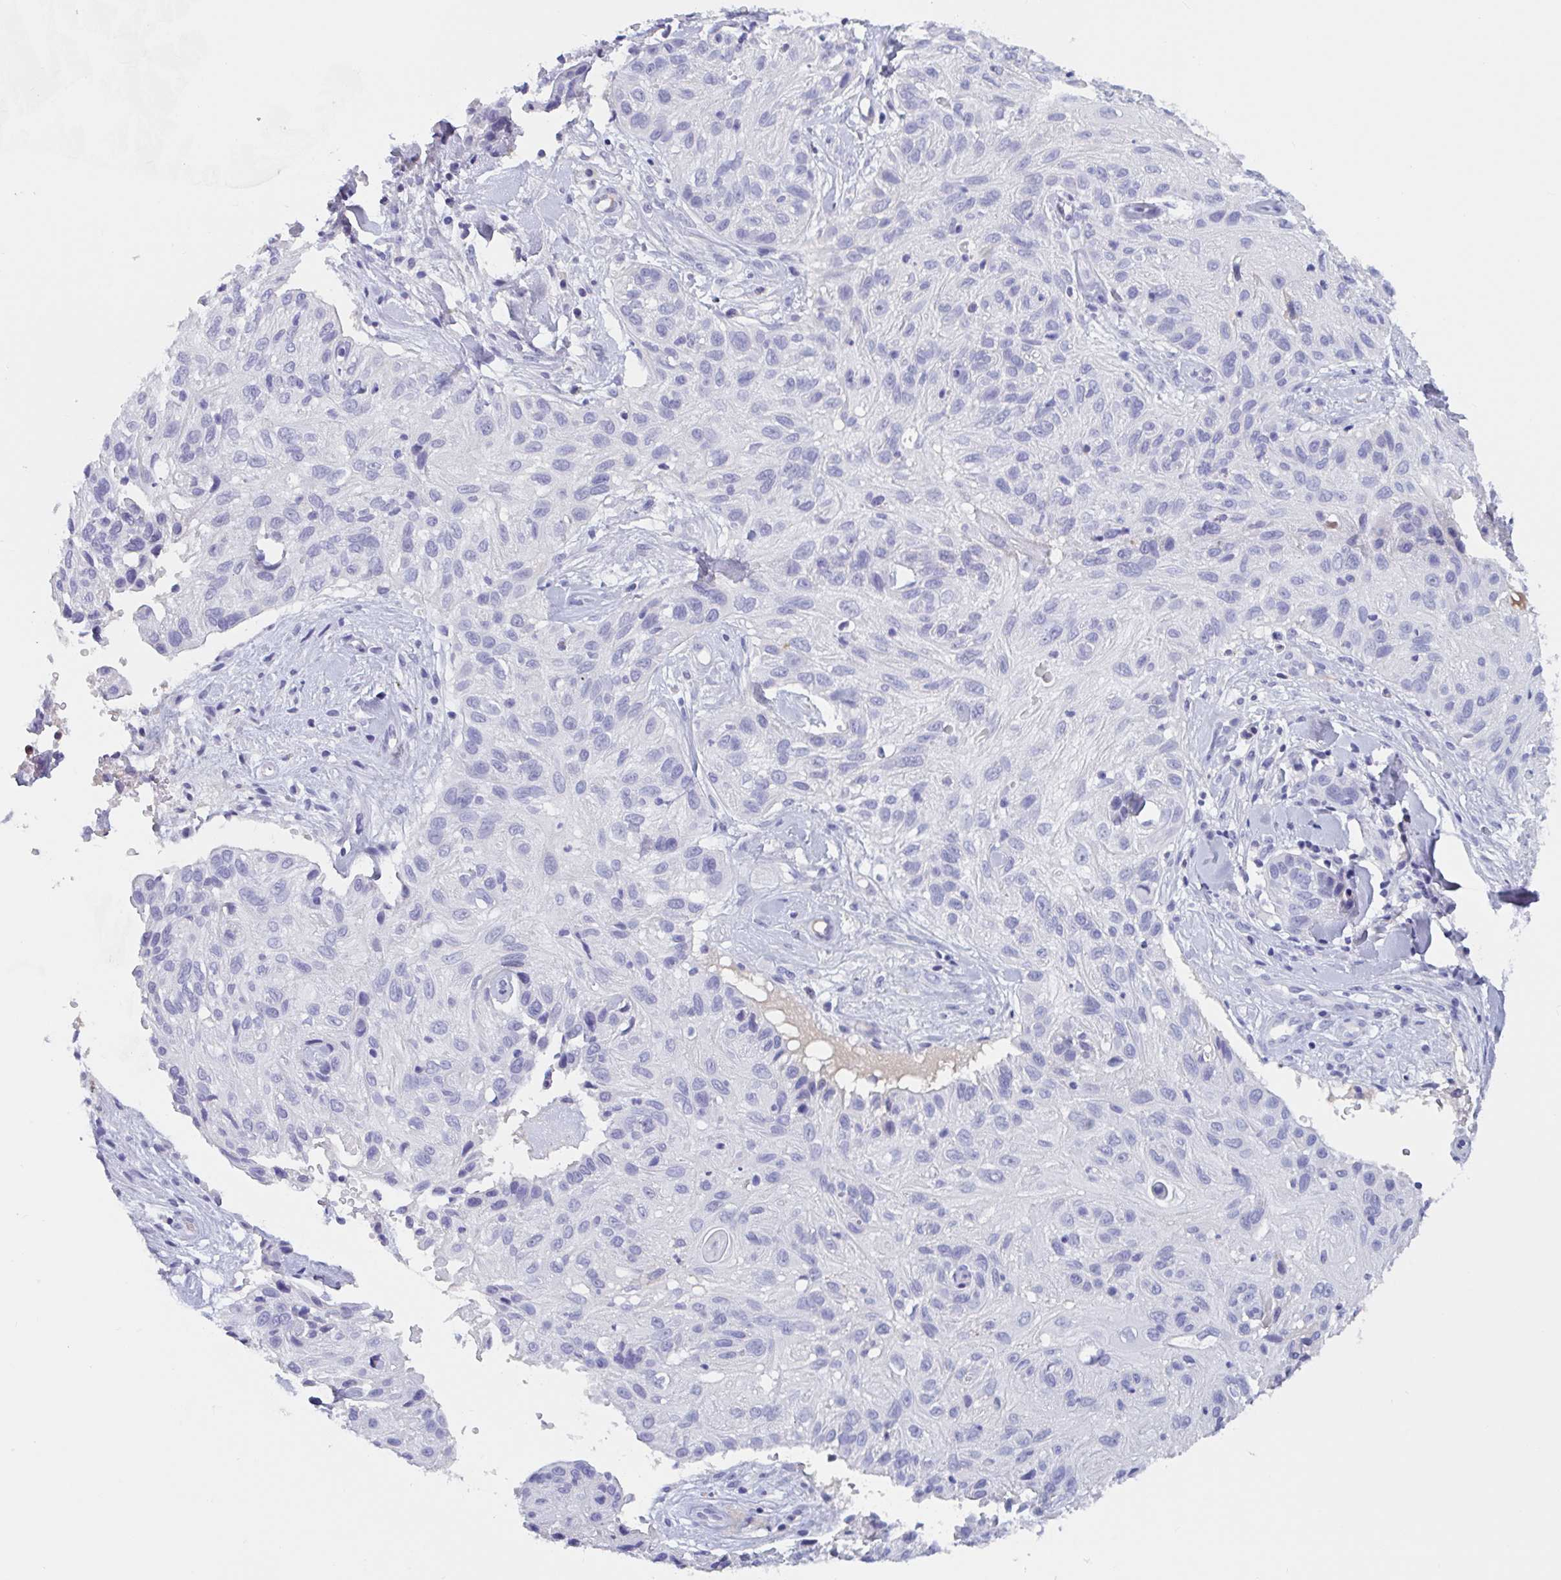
{"staining": {"intensity": "negative", "quantity": "none", "location": "none"}, "tissue": "skin cancer", "cell_type": "Tumor cells", "image_type": "cancer", "snomed": [{"axis": "morphology", "description": "Squamous cell carcinoma, NOS"}, {"axis": "topography", "description": "Skin"}], "caption": "Squamous cell carcinoma (skin) stained for a protein using IHC shows no positivity tumor cells.", "gene": "ZNHIT2", "patient": {"sex": "male", "age": 82}}